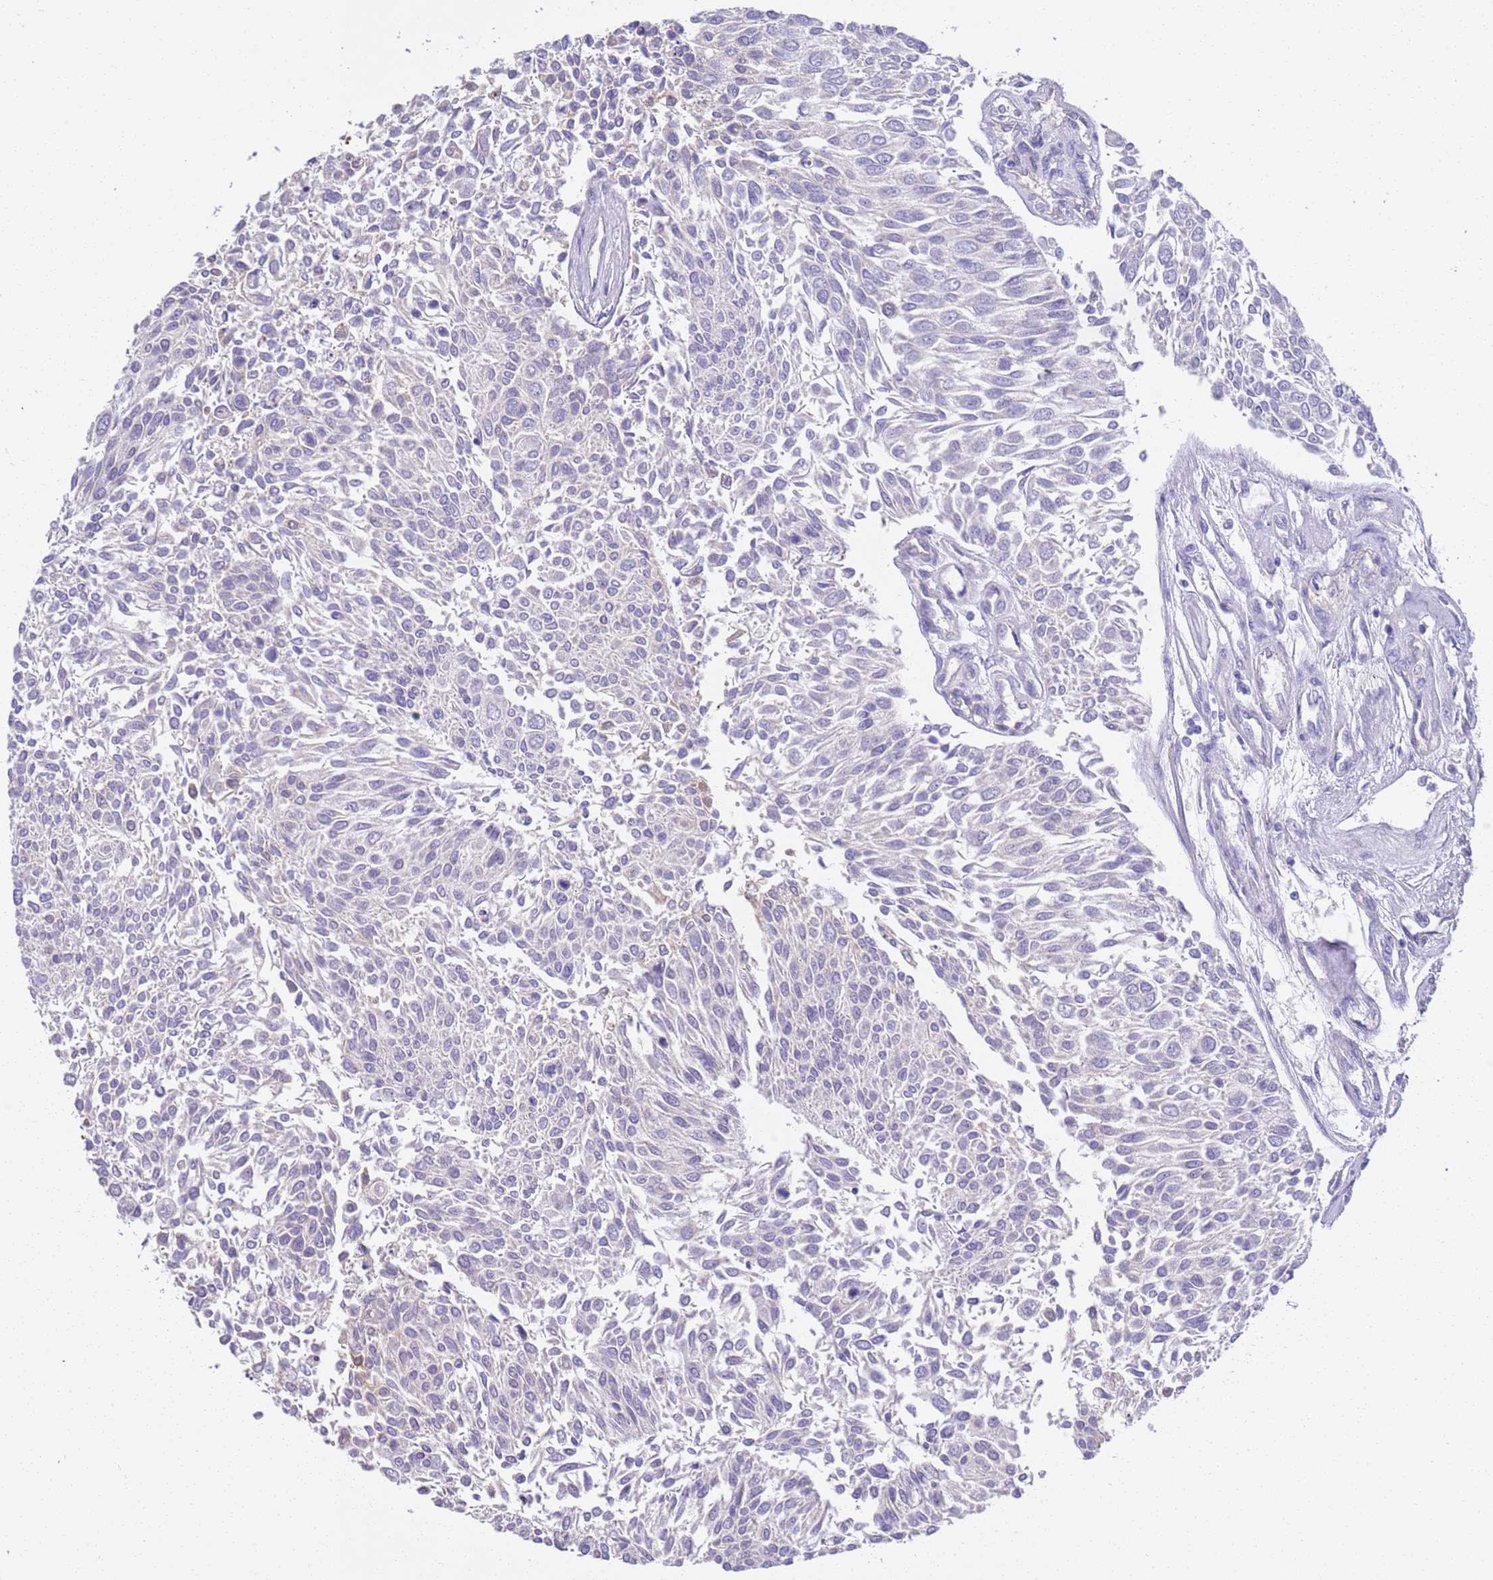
{"staining": {"intensity": "negative", "quantity": "none", "location": "none"}, "tissue": "urothelial cancer", "cell_type": "Tumor cells", "image_type": "cancer", "snomed": [{"axis": "morphology", "description": "Urothelial carcinoma, NOS"}, {"axis": "topography", "description": "Urinary bladder"}], "caption": "Immunohistochemical staining of human urothelial cancer reveals no significant expression in tumor cells.", "gene": "BRMS1L", "patient": {"sex": "male", "age": 55}}